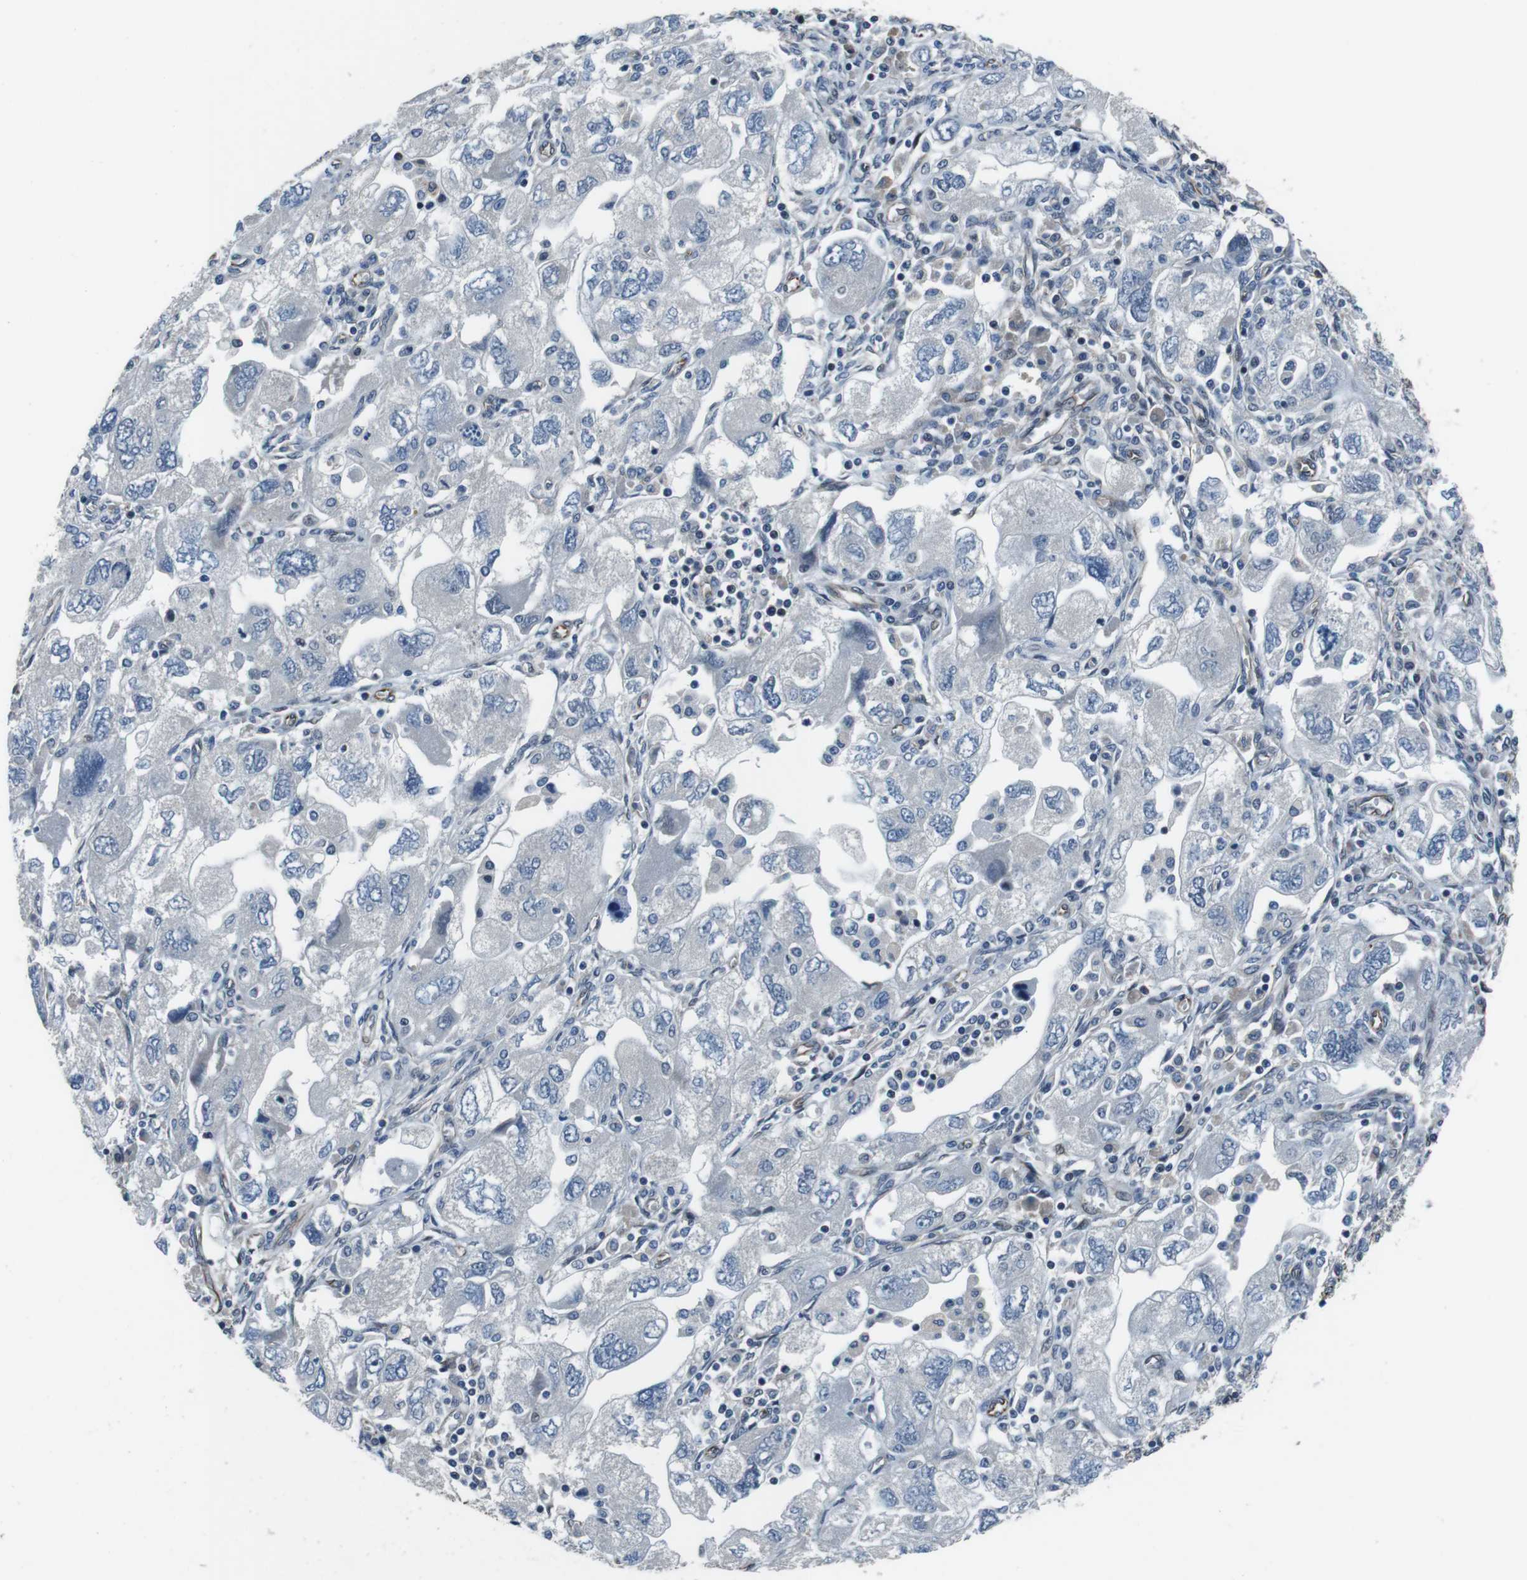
{"staining": {"intensity": "negative", "quantity": "none", "location": "none"}, "tissue": "ovarian cancer", "cell_type": "Tumor cells", "image_type": "cancer", "snomed": [{"axis": "morphology", "description": "Carcinoma, NOS"}, {"axis": "morphology", "description": "Cystadenocarcinoma, serous, NOS"}, {"axis": "topography", "description": "Ovary"}], "caption": "IHC of ovarian cancer (carcinoma) demonstrates no expression in tumor cells.", "gene": "LRRC49", "patient": {"sex": "female", "age": 69}}